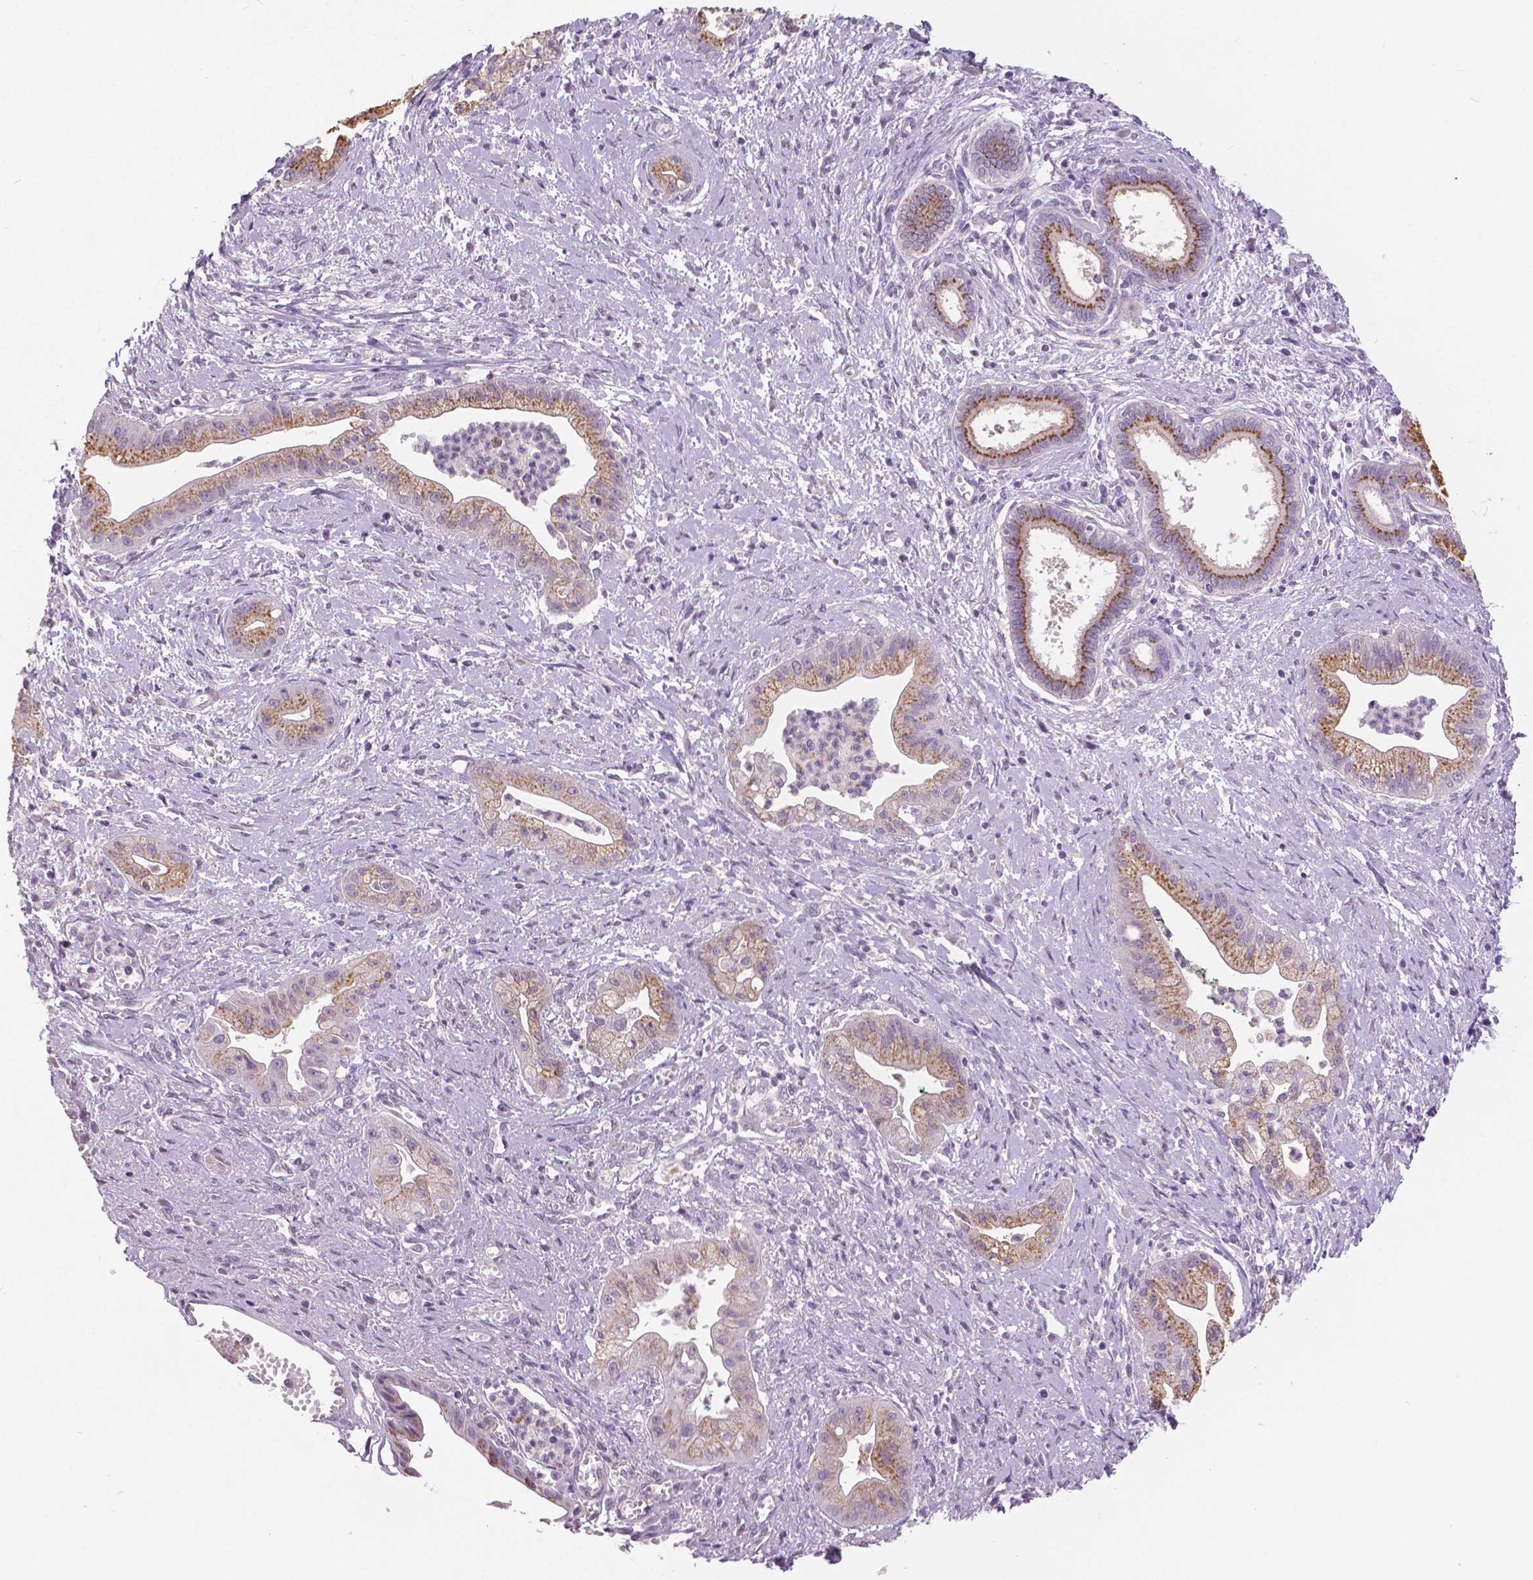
{"staining": {"intensity": "moderate", "quantity": ">75%", "location": "cytoplasmic/membranous"}, "tissue": "pancreatic cancer", "cell_type": "Tumor cells", "image_type": "cancer", "snomed": [{"axis": "morphology", "description": "Normal tissue, NOS"}, {"axis": "morphology", "description": "Adenocarcinoma, NOS"}, {"axis": "topography", "description": "Lymph node"}, {"axis": "topography", "description": "Pancreas"}], "caption": "Human pancreatic adenocarcinoma stained with a protein marker shows moderate staining in tumor cells.", "gene": "GRIN2A", "patient": {"sex": "female", "age": 58}}